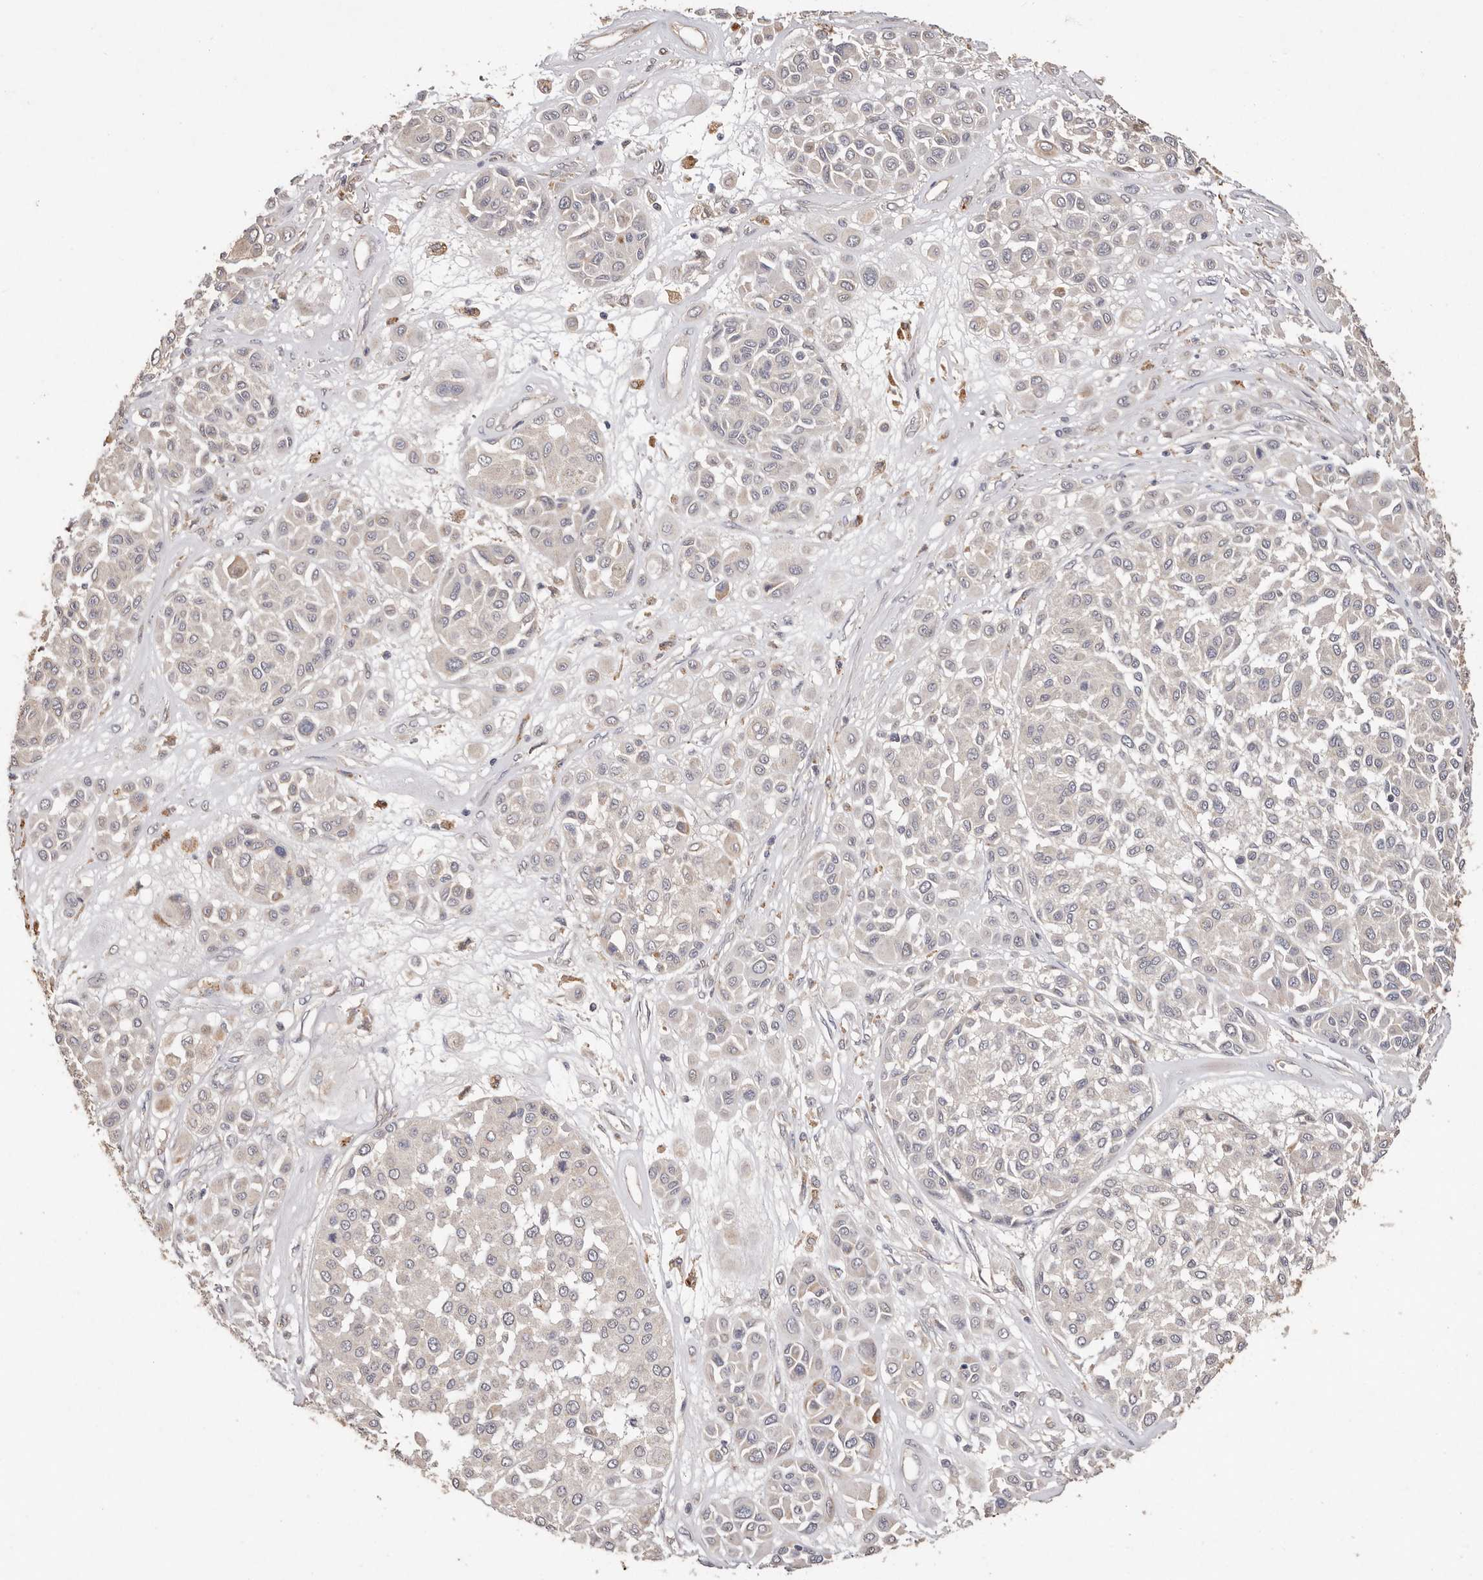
{"staining": {"intensity": "negative", "quantity": "none", "location": "none"}, "tissue": "melanoma", "cell_type": "Tumor cells", "image_type": "cancer", "snomed": [{"axis": "morphology", "description": "Malignant melanoma, Metastatic site"}, {"axis": "topography", "description": "Soft tissue"}], "caption": "The histopathology image demonstrates no staining of tumor cells in melanoma.", "gene": "THBS3", "patient": {"sex": "male", "age": 41}}